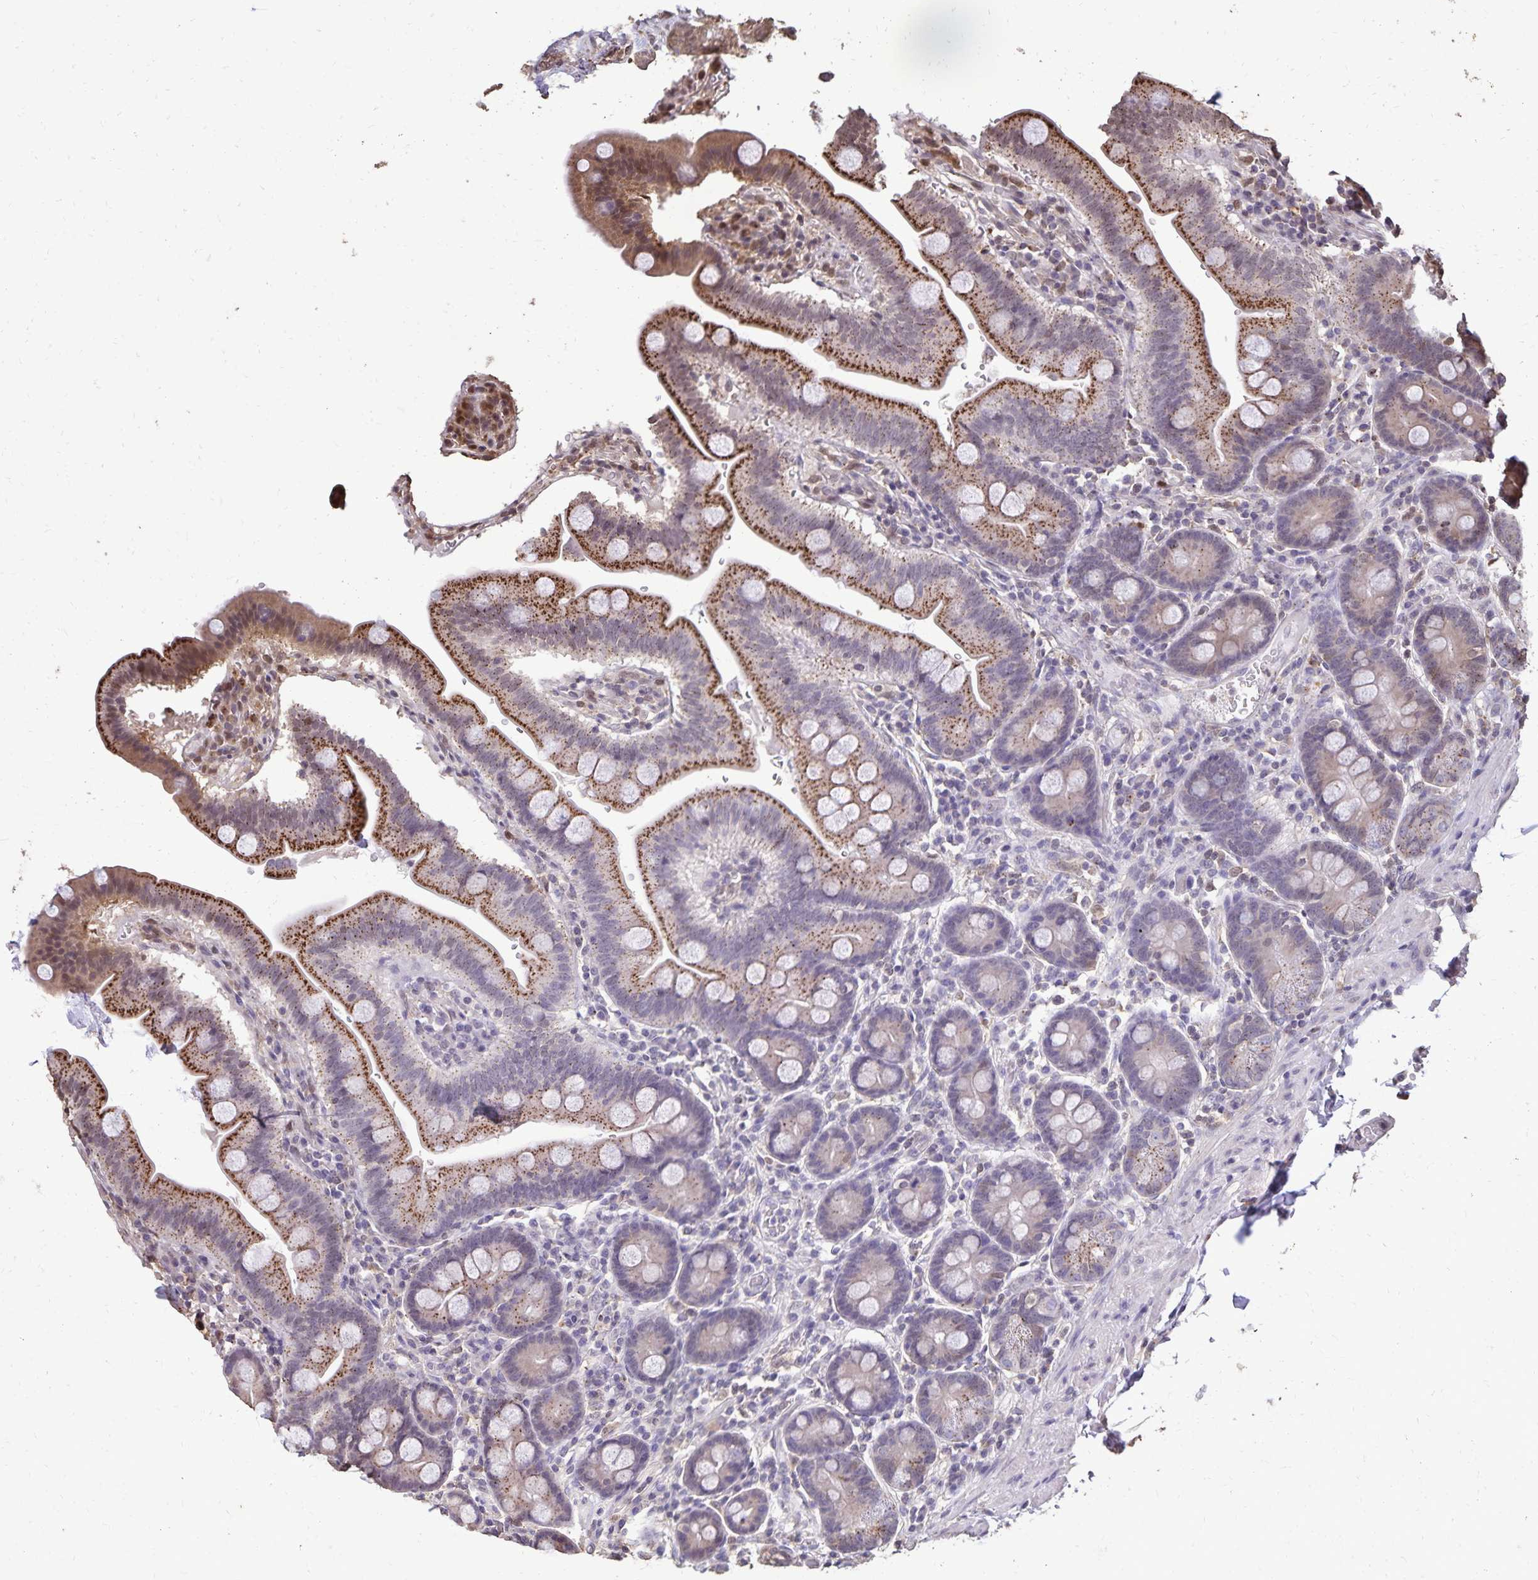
{"staining": {"intensity": "strong", "quantity": ">75%", "location": "cytoplasmic/membranous"}, "tissue": "duodenum", "cell_type": "Glandular cells", "image_type": "normal", "snomed": [{"axis": "morphology", "description": "Normal tissue, NOS"}, {"axis": "topography", "description": "Pancreas"}, {"axis": "topography", "description": "Duodenum"}], "caption": "A brown stain labels strong cytoplasmic/membranous positivity of a protein in glandular cells of normal duodenum. The staining is performed using DAB (3,3'-diaminobenzidine) brown chromogen to label protein expression. The nuclei are counter-stained blue using hematoxylin.", "gene": "CHMP1B", "patient": {"sex": "male", "age": 59}}